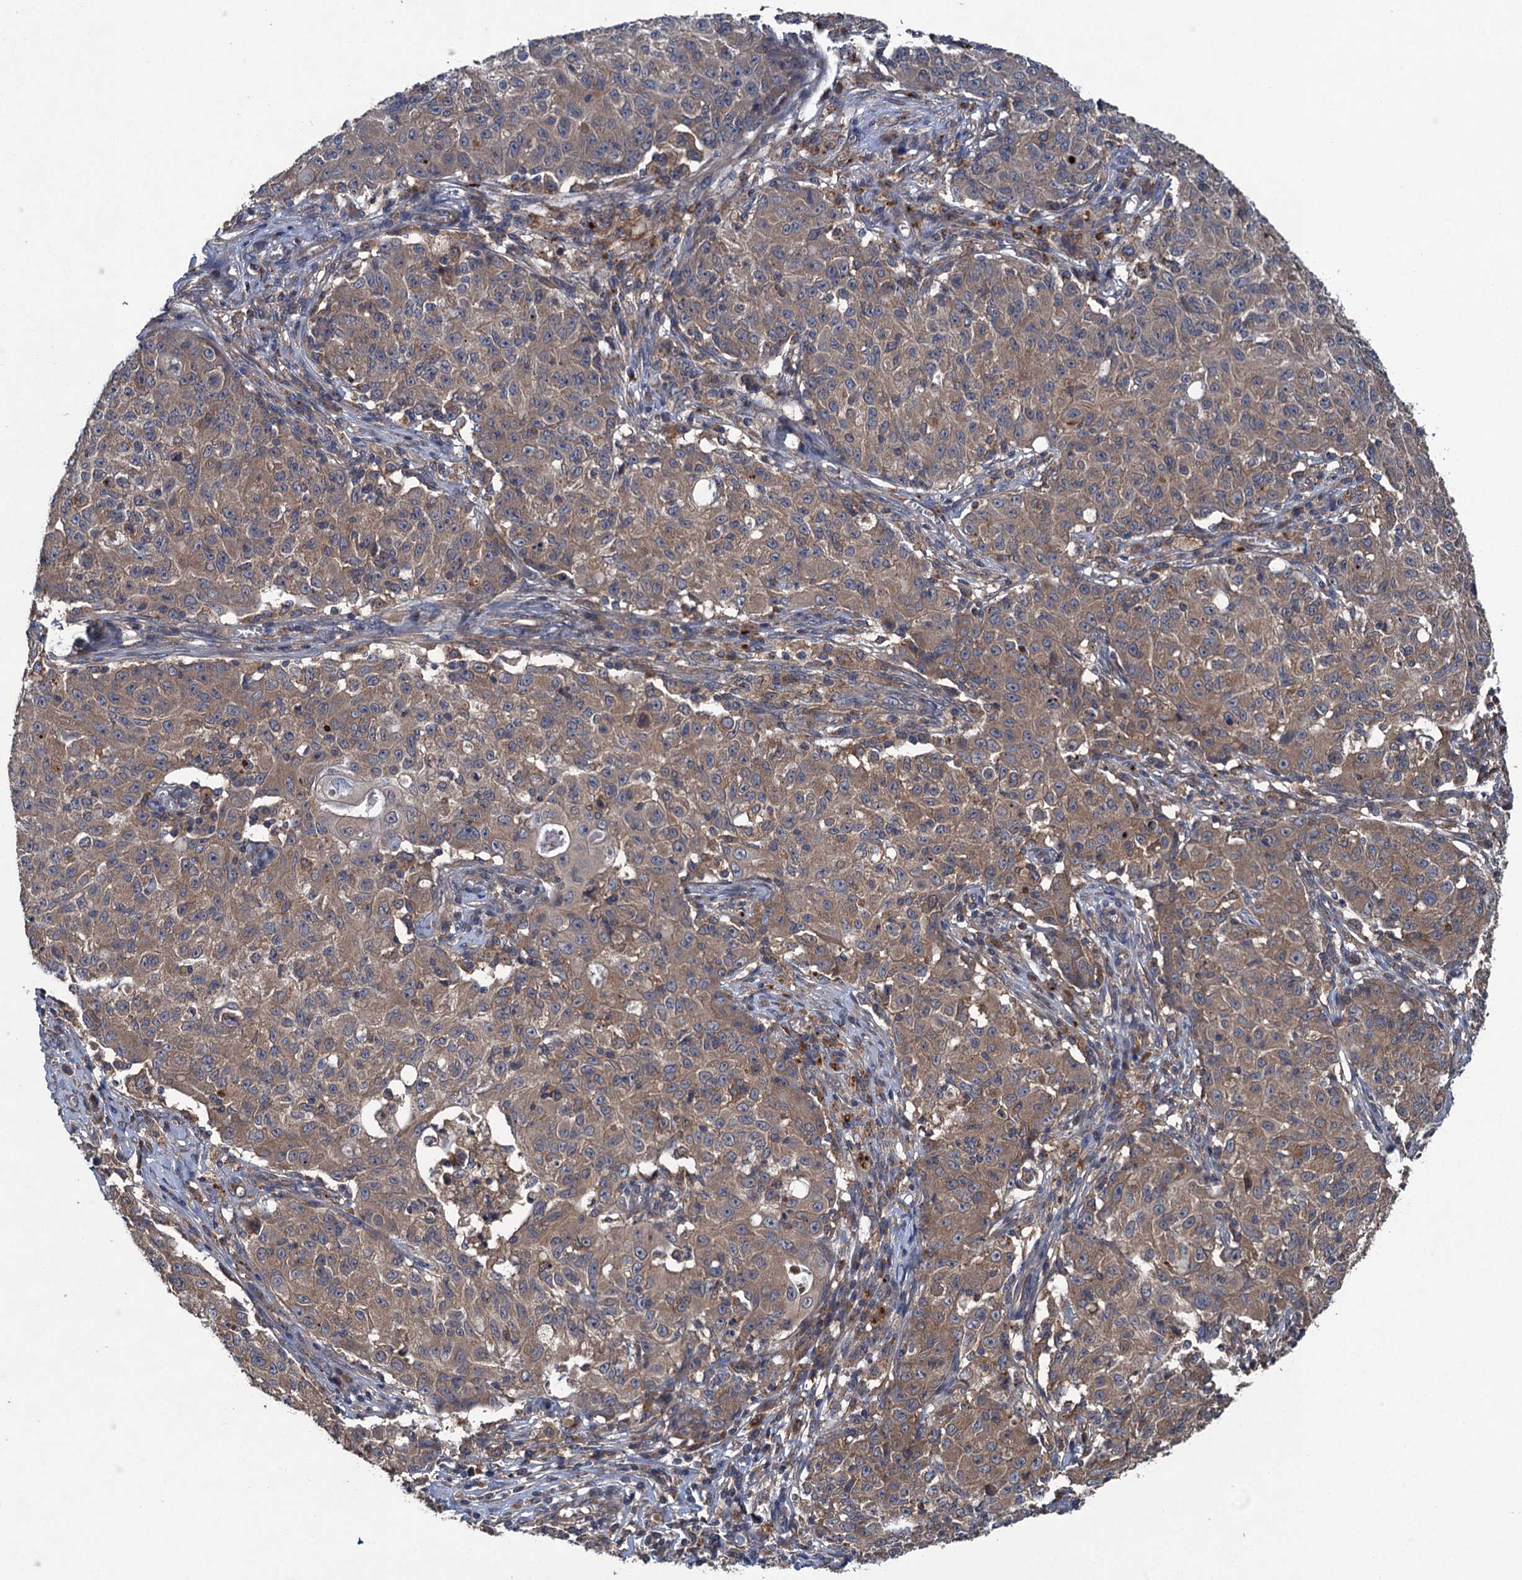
{"staining": {"intensity": "moderate", "quantity": "25%-75%", "location": "cytoplasmic/membranous"}, "tissue": "ovarian cancer", "cell_type": "Tumor cells", "image_type": "cancer", "snomed": [{"axis": "morphology", "description": "Carcinoma, endometroid"}, {"axis": "topography", "description": "Ovary"}], "caption": "Human ovarian cancer (endometroid carcinoma) stained for a protein (brown) shows moderate cytoplasmic/membranous positive staining in approximately 25%-75% of tumor cells.", "gene": "CNTN5", "patient": {"sex": "female", "age": 42}}